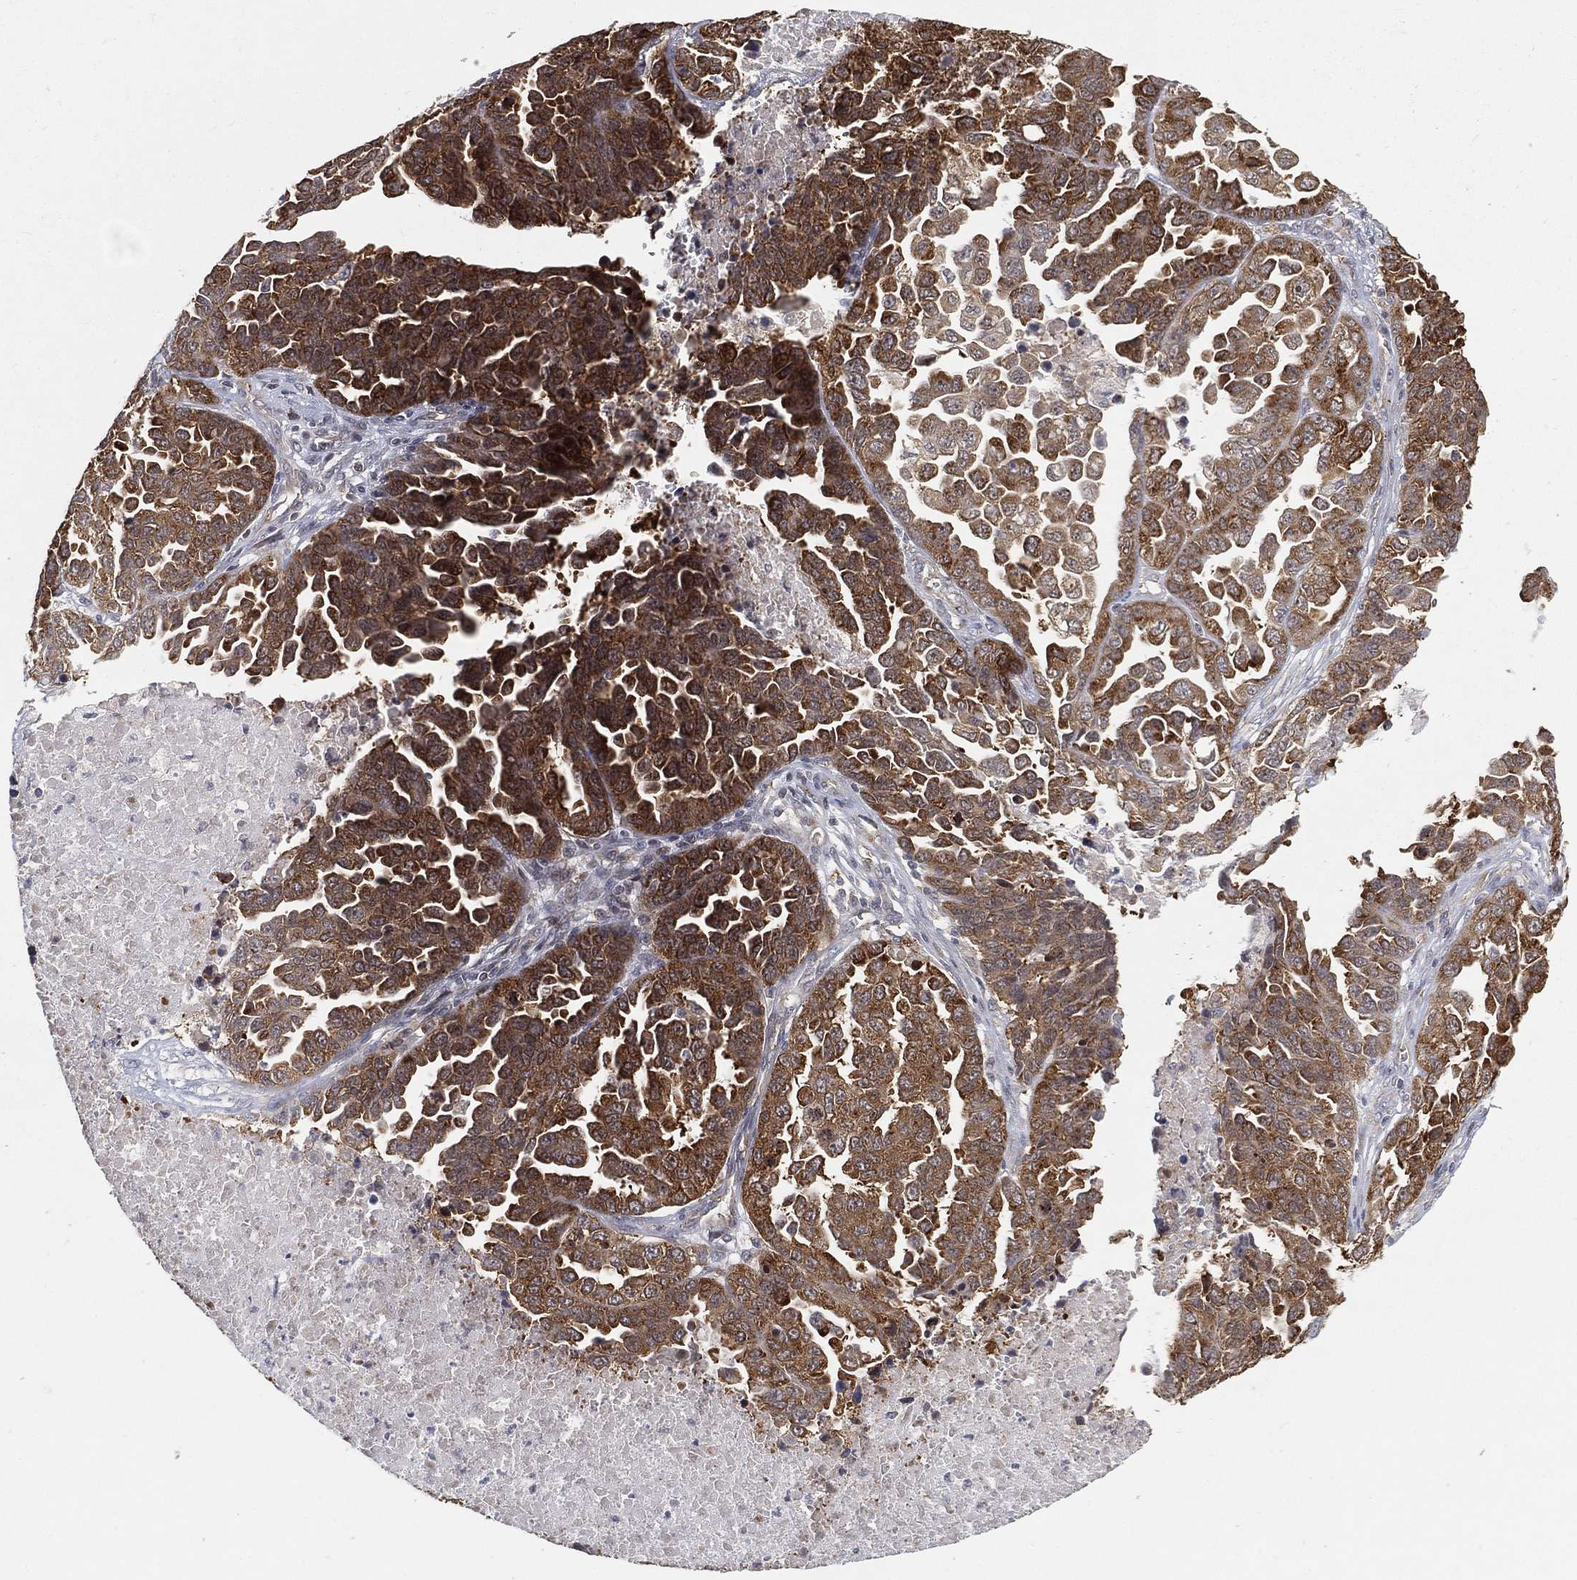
{"staining": {"intensity": "moderate", "quantity": ">75%", "location": "cytoplasmic/membranous"}, "tissue": "ovarian cancer", "cell_type": "Tumor cells", "image_type": "cancer", "snomed": [{"axis": "morphology", "description": "Cystadenocarcinoma, serous, NOS"}, {"axis": "topography", "description": "Ovary"}], "caption": "Immunohistochemistry (IHC) micrograph of neoplastic tissue: ovarian cancer stained using immunohistochemistry reveals medium levels of moderate protein expression localized specifically in the cytoplasmic/membranous of tumor cells, appearing as a cytoplasmic/membranous brown color.", "gene": "TMTC4", "patient": {"sex": "female", "age": 87}}